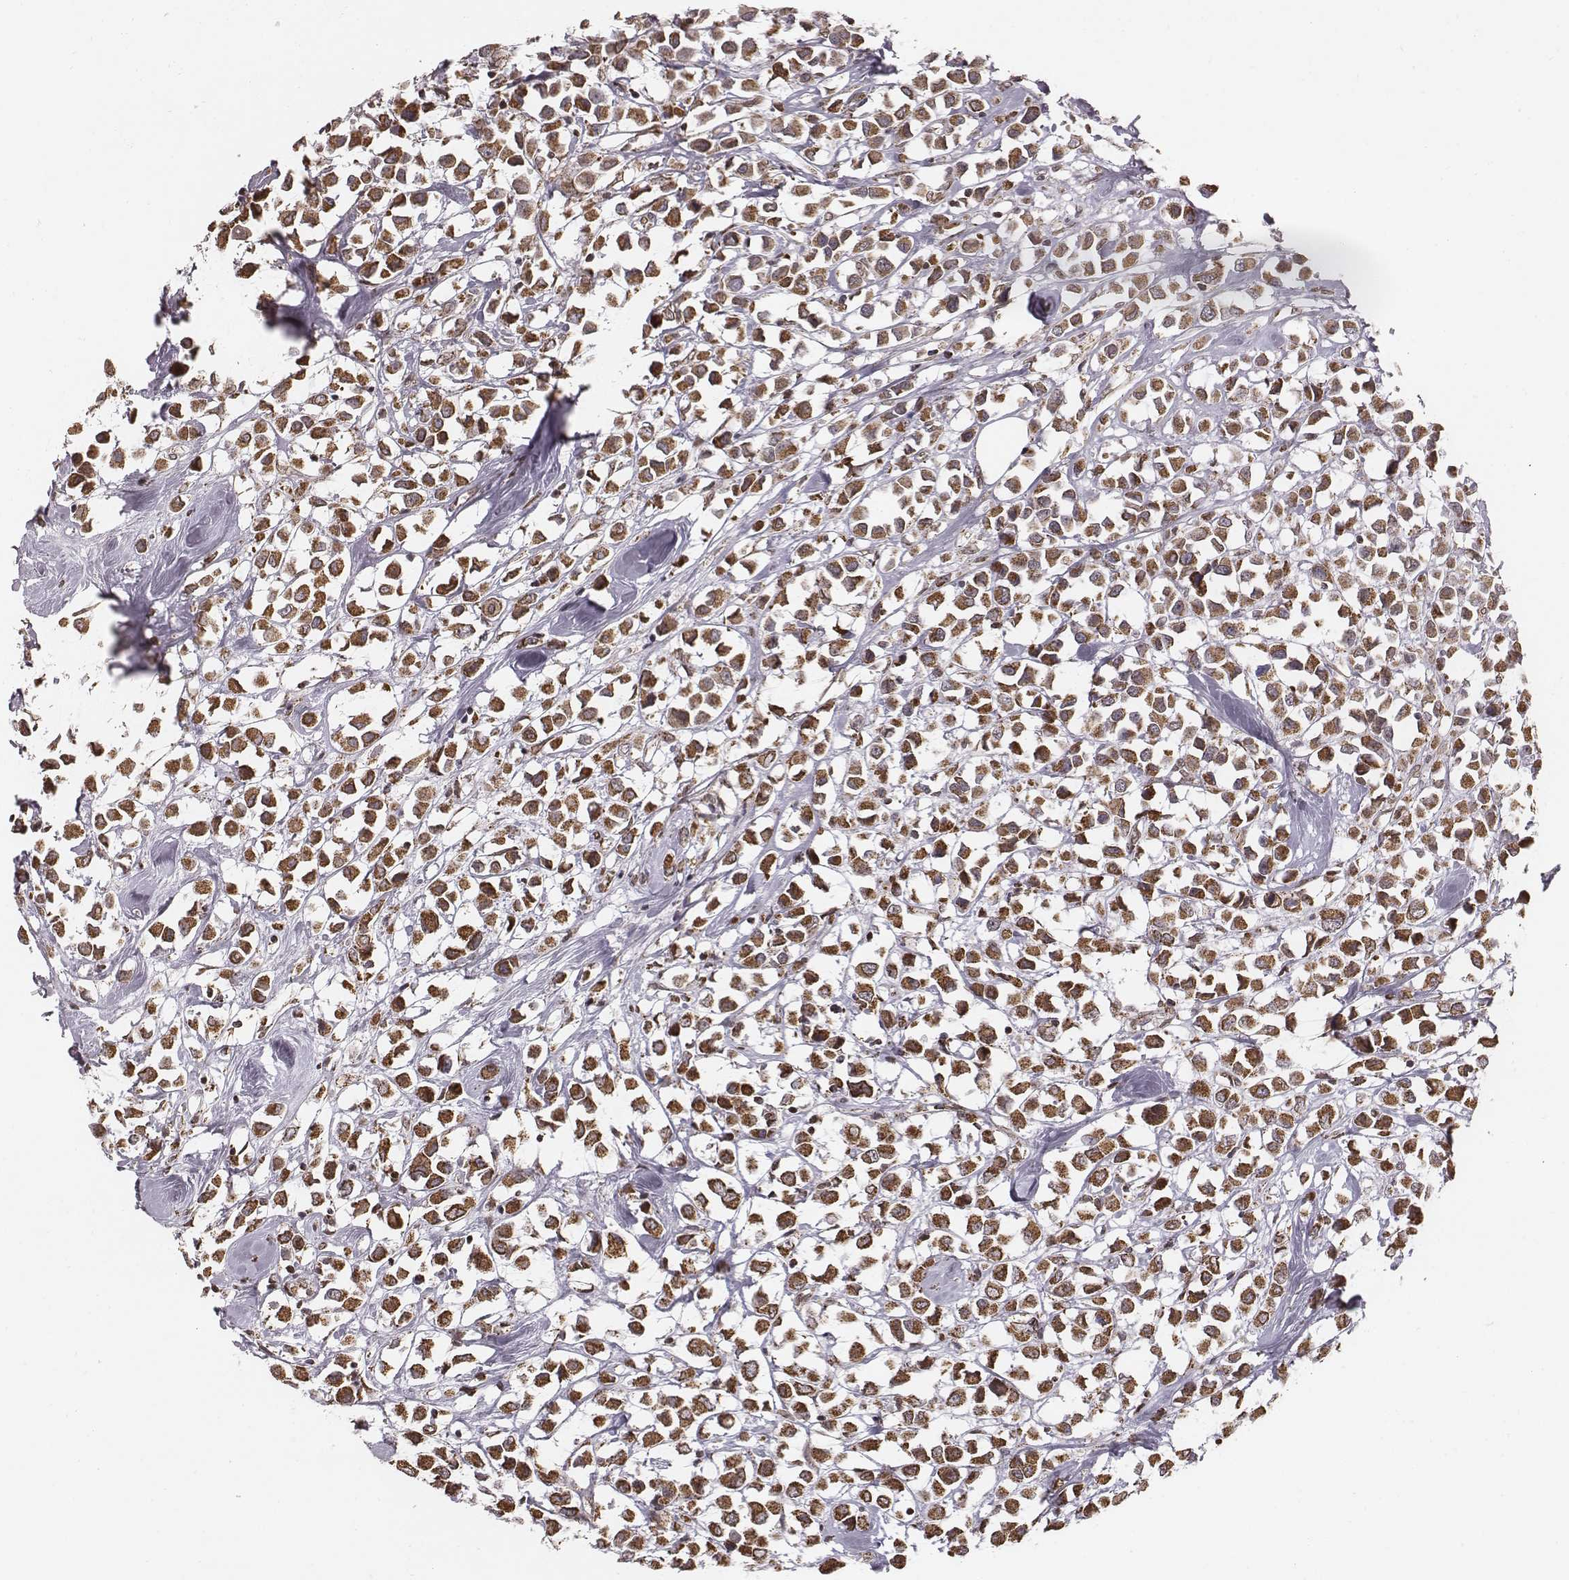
{"staining": {"intensity": "strong", "quantity": ">75%", "location": "cytoplasmic/membranous"}, "tissue": "breast cancer", "cell_type": "Tumor cells", "image_type": "cancer", "snomed": [{"axis": "morphology", "description": "Duct carcinoma"}, {"axis": "topography", "description": "Breast"}], "caption": "Immunohistochemistry (IHC) (DAB) staining of human intraductal carcinoma (breast) demonstrates strong cytoplasmic/membranous protein positivity in about >75% of tumor cells. The staining was performed using DAB, with brown indicating positive protein expression. Nuclei are stained blue with hematoxylin.", "gene": "ACOT2", "patient": {"sex": "female", "age": 61}}